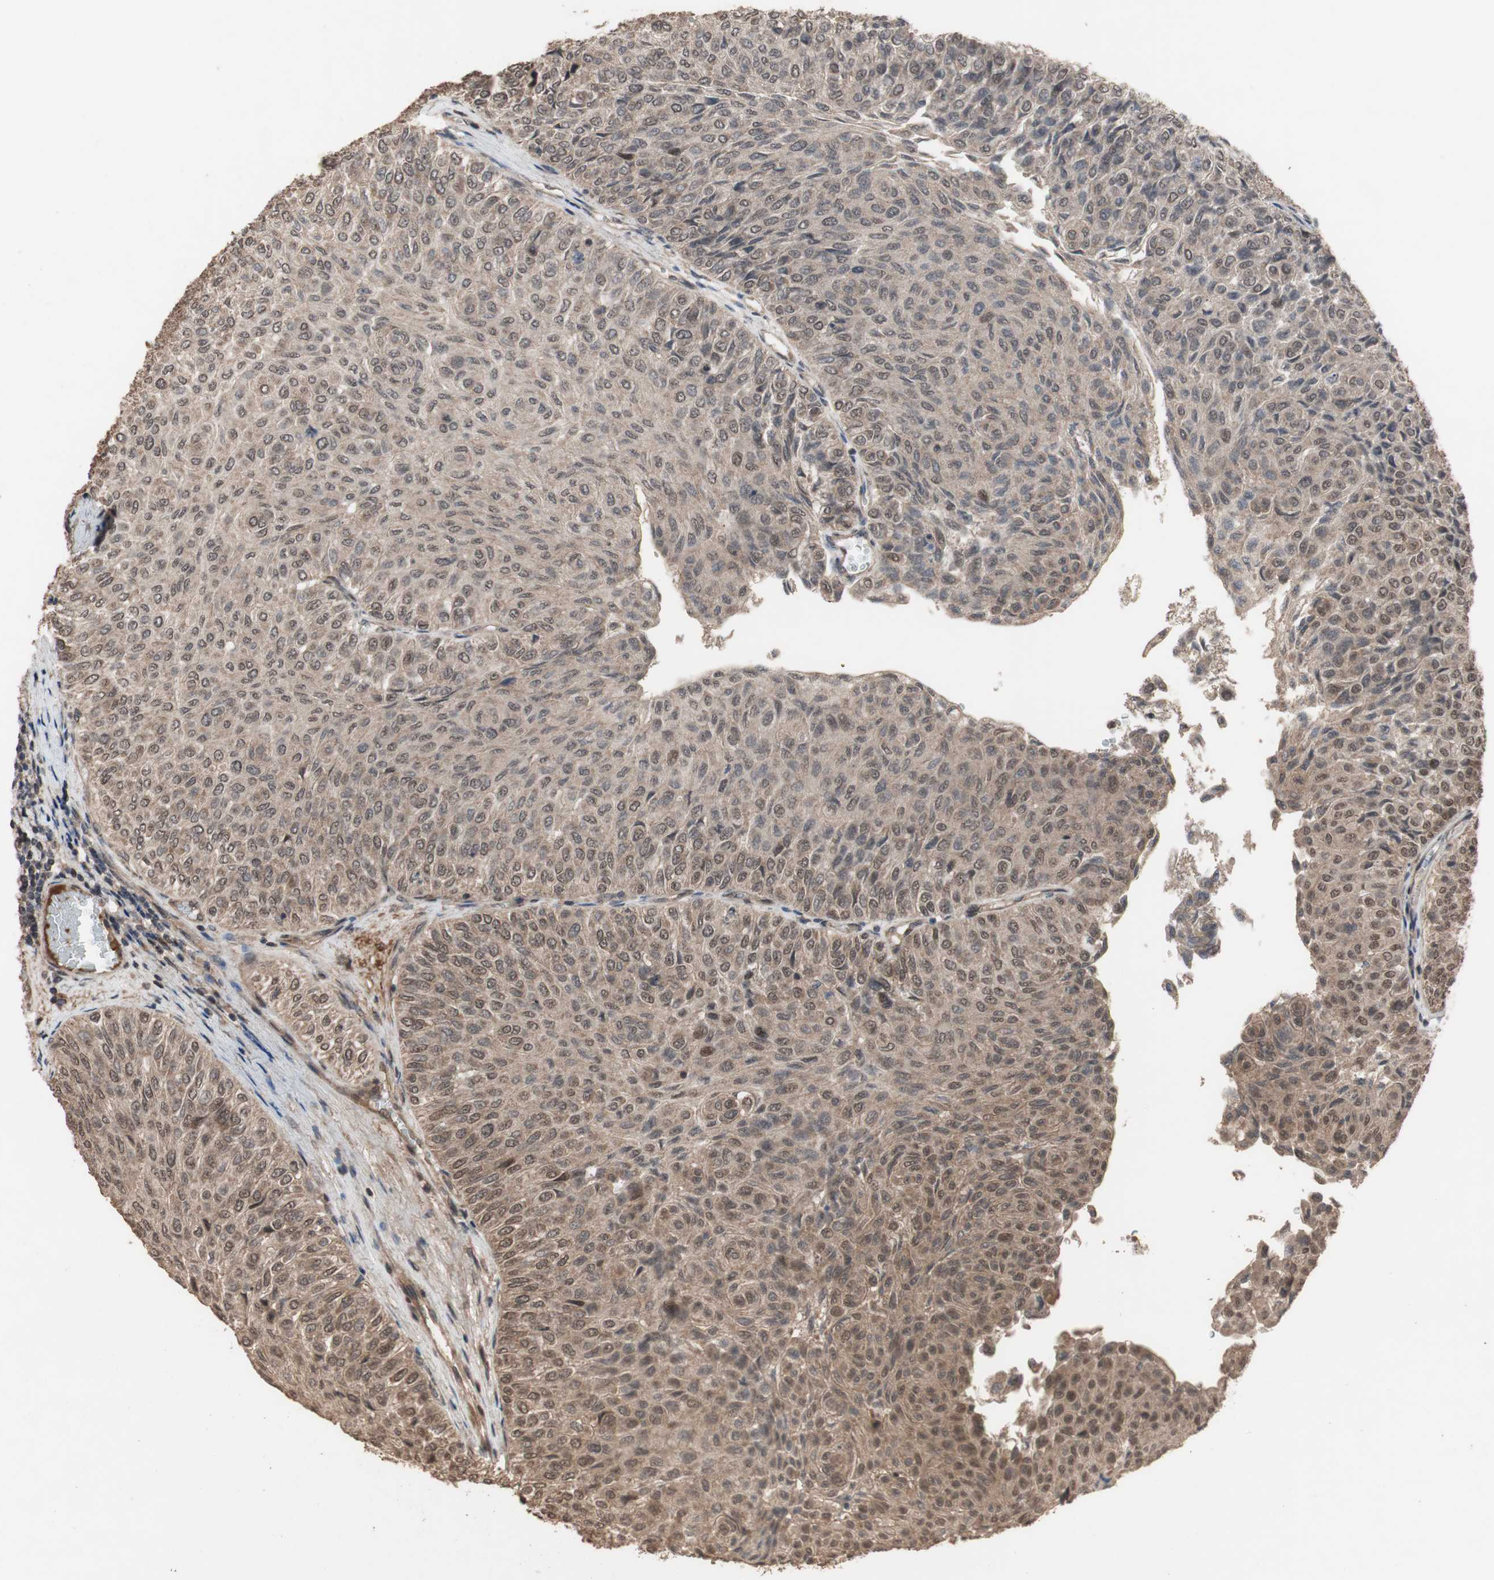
{"staining": {"intensity": "moderate", "quantity": ">75%", "location": "cytoplasmic/membranous,nuclear"}, "tissue": "urothelial cancer", "cell_type": "Tumor cells", "image_type": "cancer", "snomed": [{"axis": "morphology", "description": "Urothelial carcinoma, Low grade"}, {"axis": "topography", "description": "Urinary bladder"}], "caption": "The photomicrograph demonstrates staining of low-grade urothelial carcinoma, revealing moderate cytoplasmic/membranous and nuclear protein staining (brown color) within tumor cells. Nuclei are stained in blue.", "gene": "KANSL1", "patient": {"sex": "male", "age": 78}}